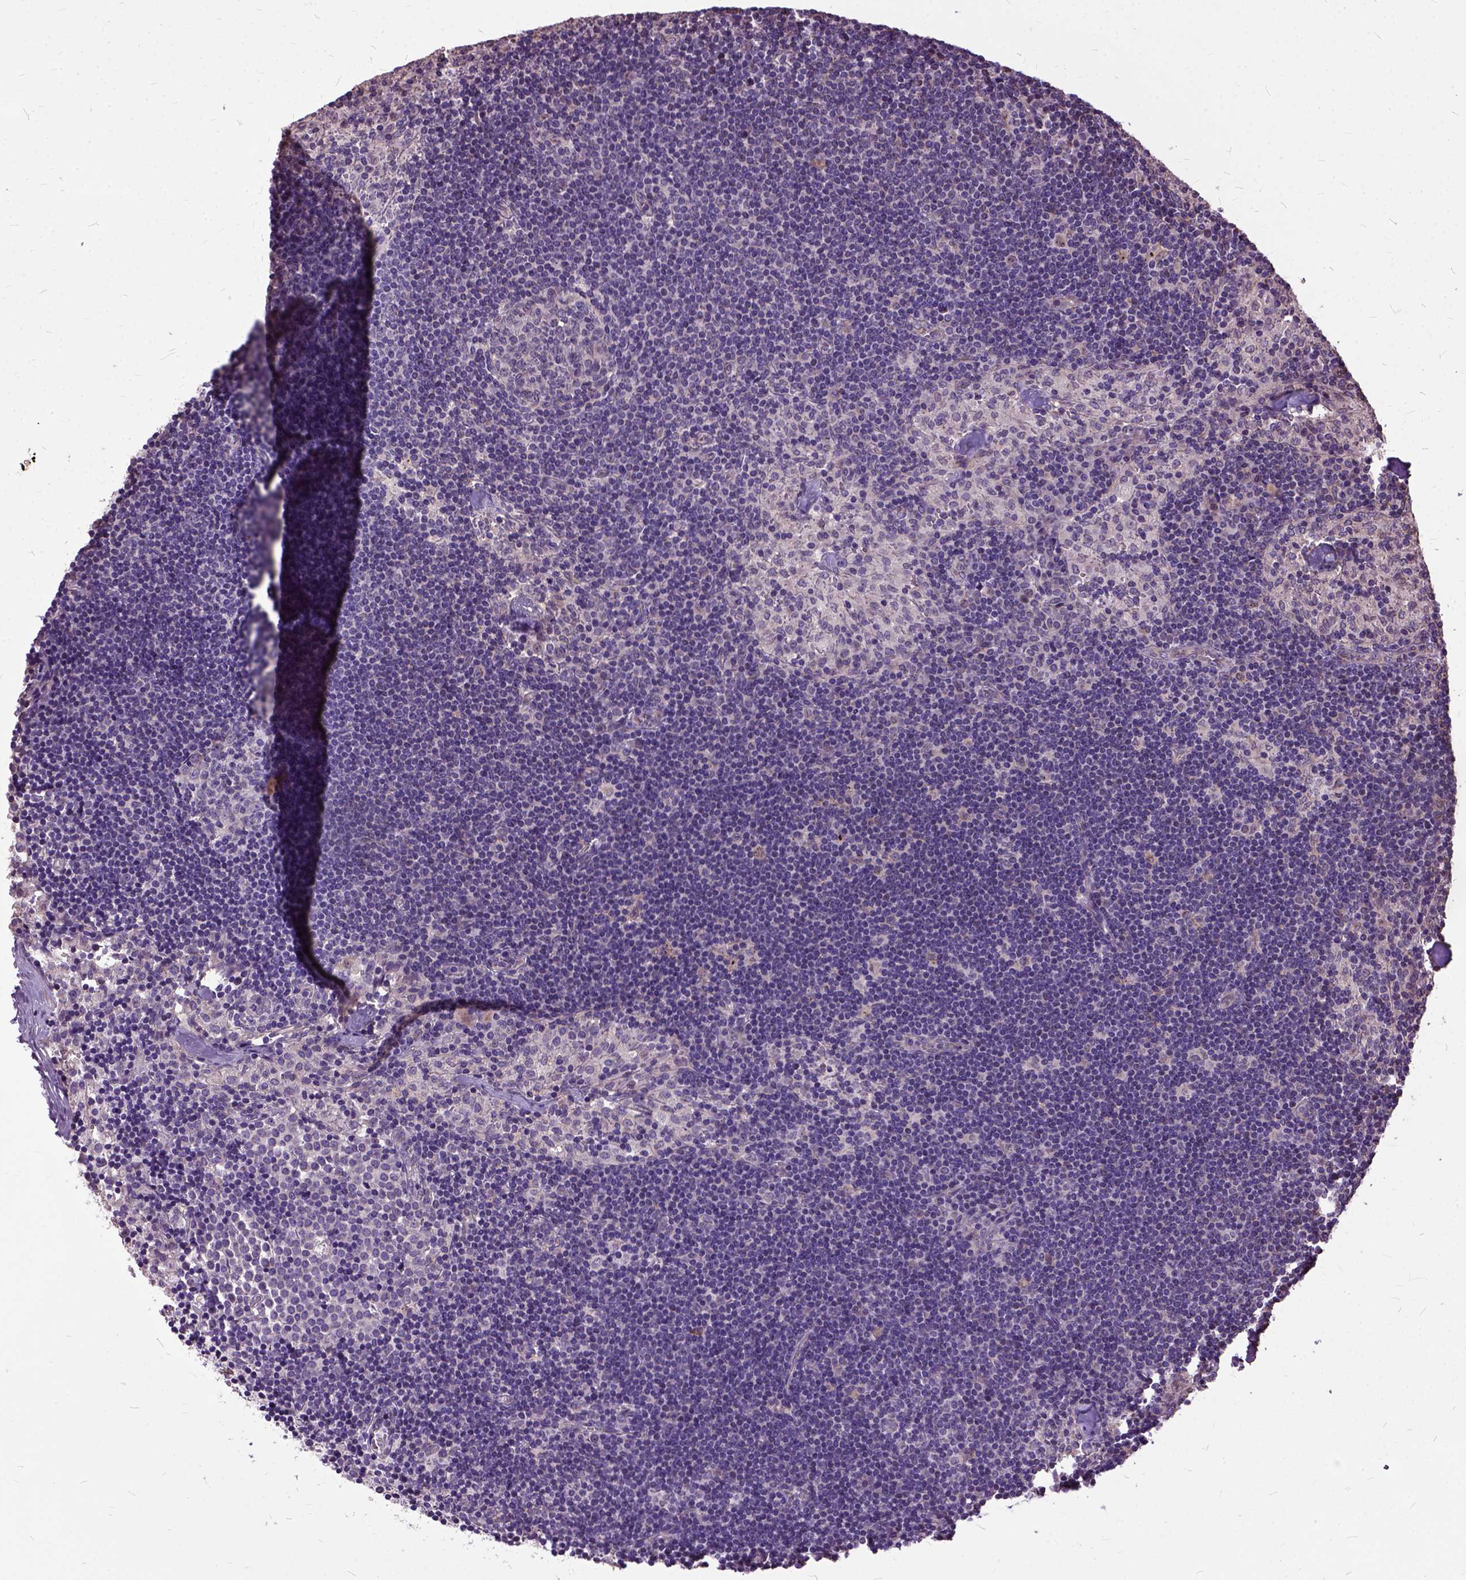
{"staining": {"intensity": "negative", "quantity": "none", "location": "none"}, "tissue": "lymph node", "cell_type": "Germinal center cells", "image_type": "normal", "snomed": [{"axis": "morphology", "description": "Normal tissue, NOS"}, {"axis": "topography", "description": "Lymph node"}], "caption": "High power microscopy histopathology image of an immunohistochemistry histopathology image of benign lymph node, revealing no significant expression in germinal center cells. (DAB (3,3'-diaminobenzidine) IHC, high magnification).", "gene": "AREG", "patient": {"sex": "female", "age": 52}}